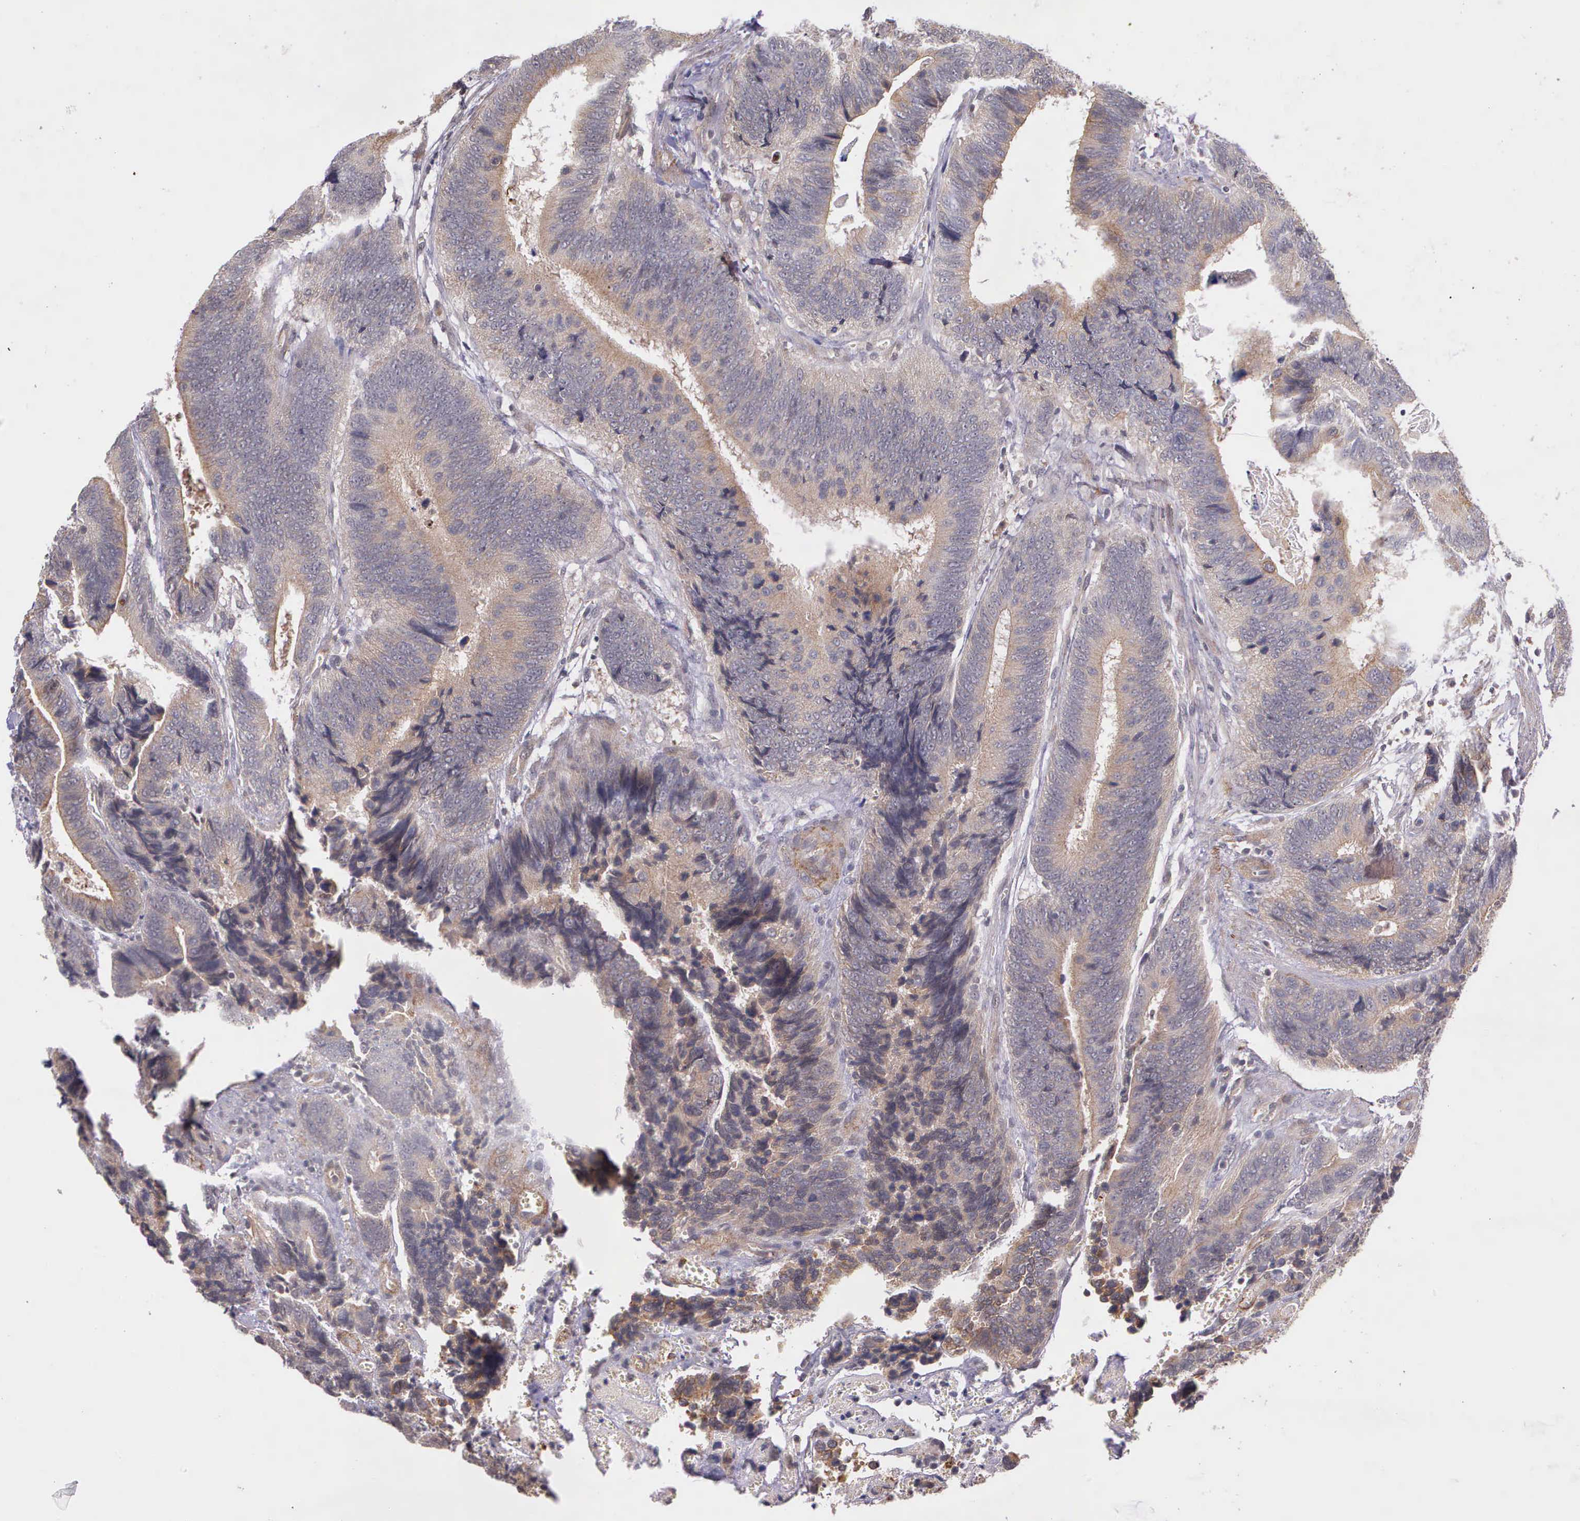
{"staining": {"intensity": "weak", "quantity": "25%-75%", "location": "cytoplasmic/membranous"}, "tissue": "colorectal cancer", "cell_type": "Tumor cells", "image_type": "cancer", "snomed": [{"axis": "morphology", "description": "Adenocarcinoma, NOS"}, {"axis": "topography", "description": "Colon"}], "caption": "A brown stain labels weak cytoplasmic/membranous expression of a protein in colorectal adenocarcinoma tumor cells.", "gene": "PRICKLE3", "patient": {"sex": "male", "age": 72}}